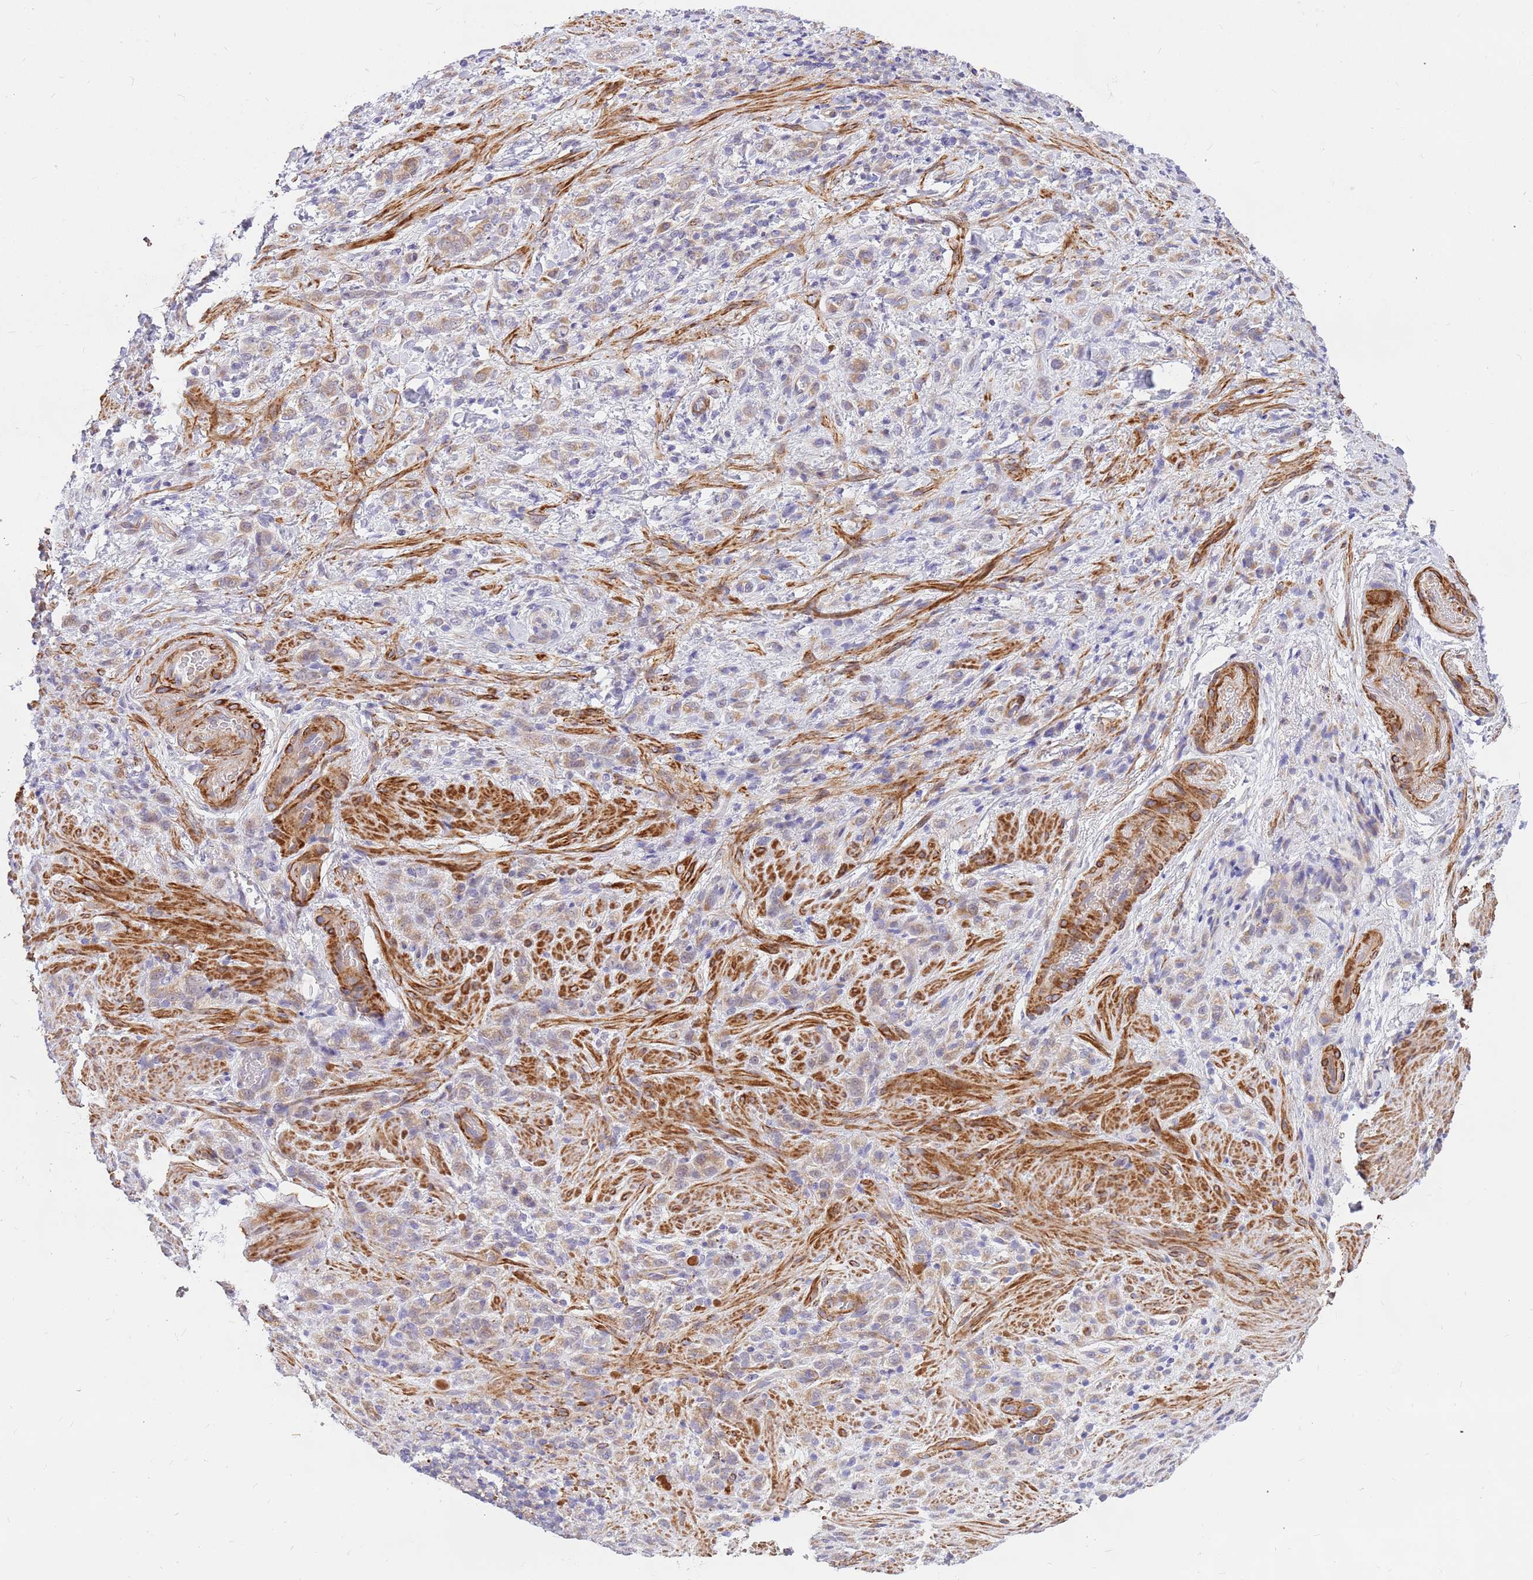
{"staining": {"intensity": "weak", "quantity": ">75%", "location": "cytoplasmic/membranous"}, "tissue": "stomach cancer", "cell_type": "Tumor cells", "image_type": "cancer", "snomed": [{"axis": "morphology", "description": "Adenocarcinoma, NOS"}, {"axis": "topography", "description": "Stomach"}], "caption": "An image of human adenocarcinoma (stomach) stained for a protein demonstrates weak cytoplasmic/membranous brown staining in tumor cells. Immunohistochemistry stains the protein of interest in brown and the nuclei are stained blue.", "gene": "MVD", "patient": {"sex": "male", "age": 77}}